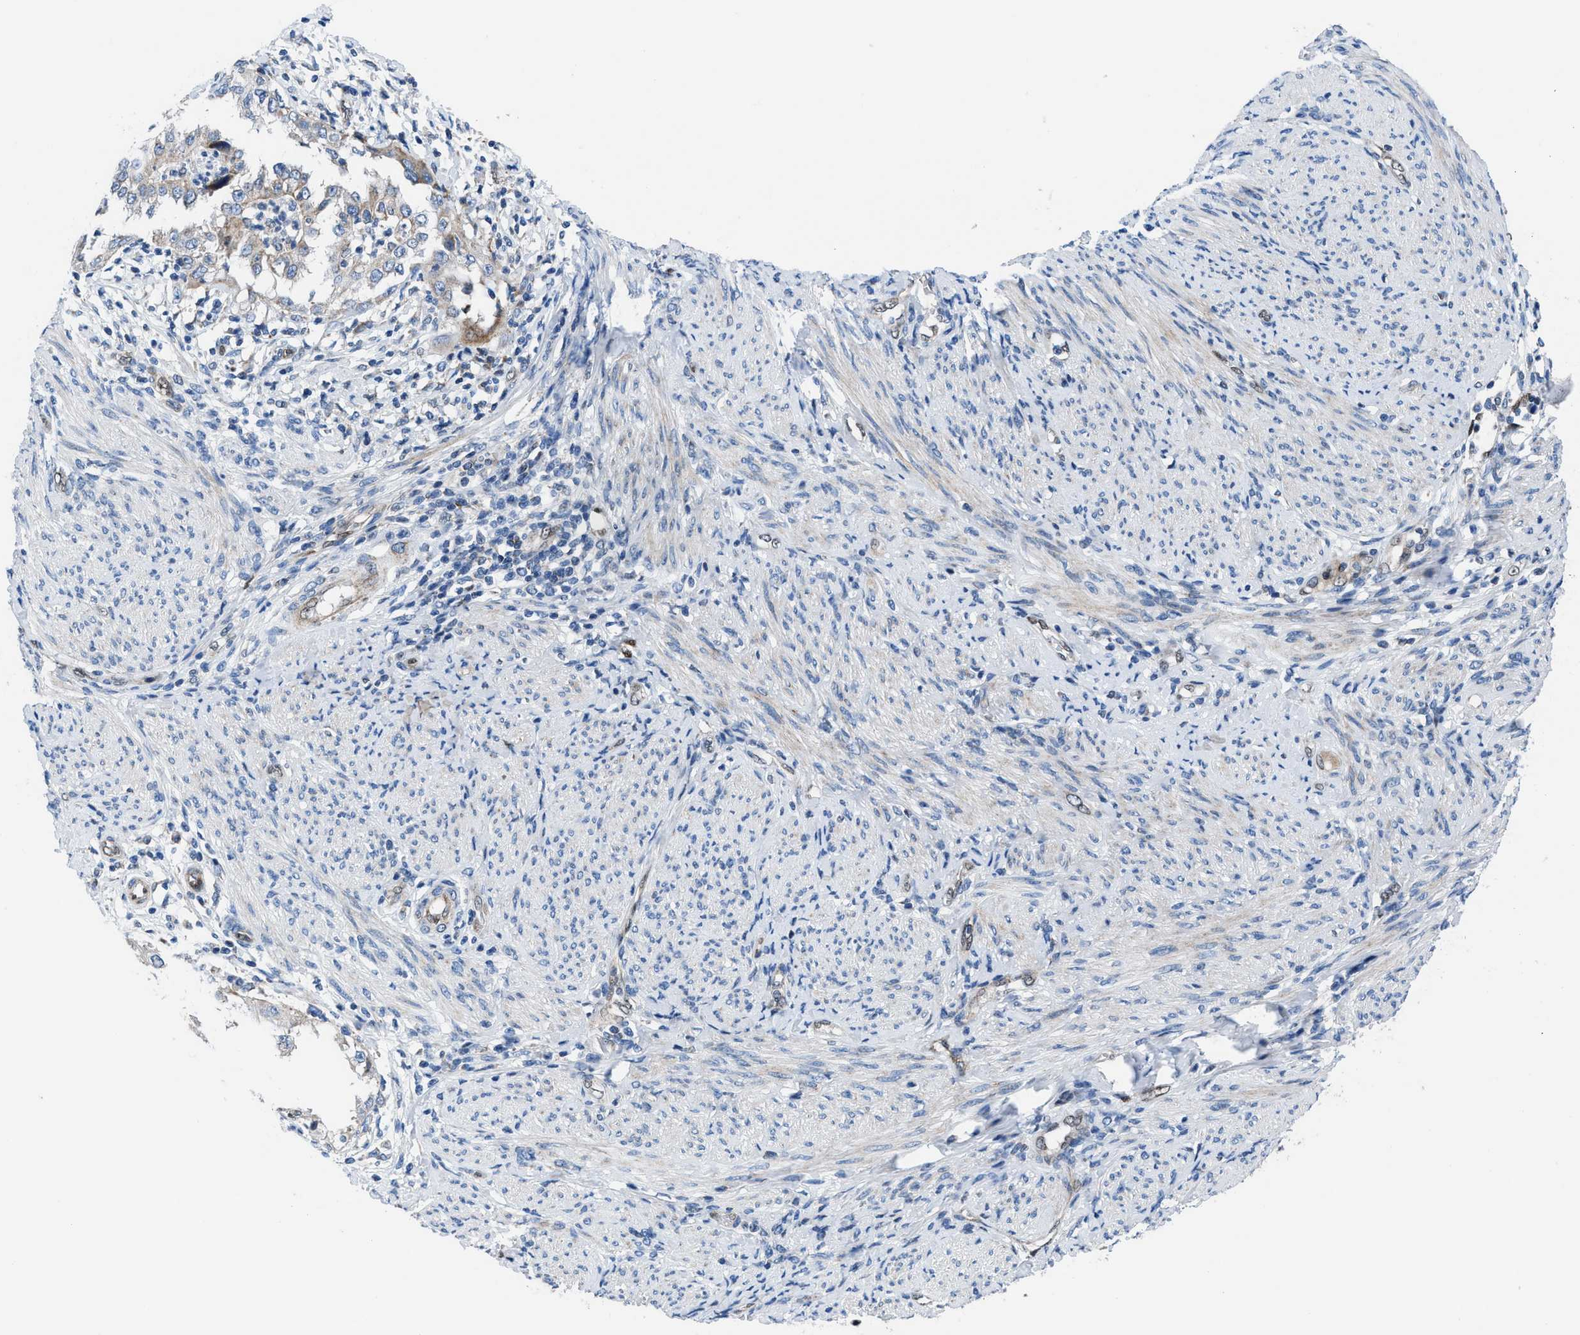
{"staining": {"intensity": "moderate", "quantity": "<25%", "location": "cytoplasmic/membranous"}, "tissue": "endometrial cancer", "cell_type": "Tumor cells", "image_type": "cancer", "snomed": [{"axis": "morphology", "description": "Adenocarcinoma, NOS"}, {"axis": "topography", "description": "Endometrium"}], "caption": "Brown immunohistochemical staining in endometrial cancer (adenocarcinoma) exhibits moderate cytoplasmic/membranous positivity in approximately <25% of tumor cells.", "gene": "LMO2", "patient": {"sex": "female", "age": 85}}